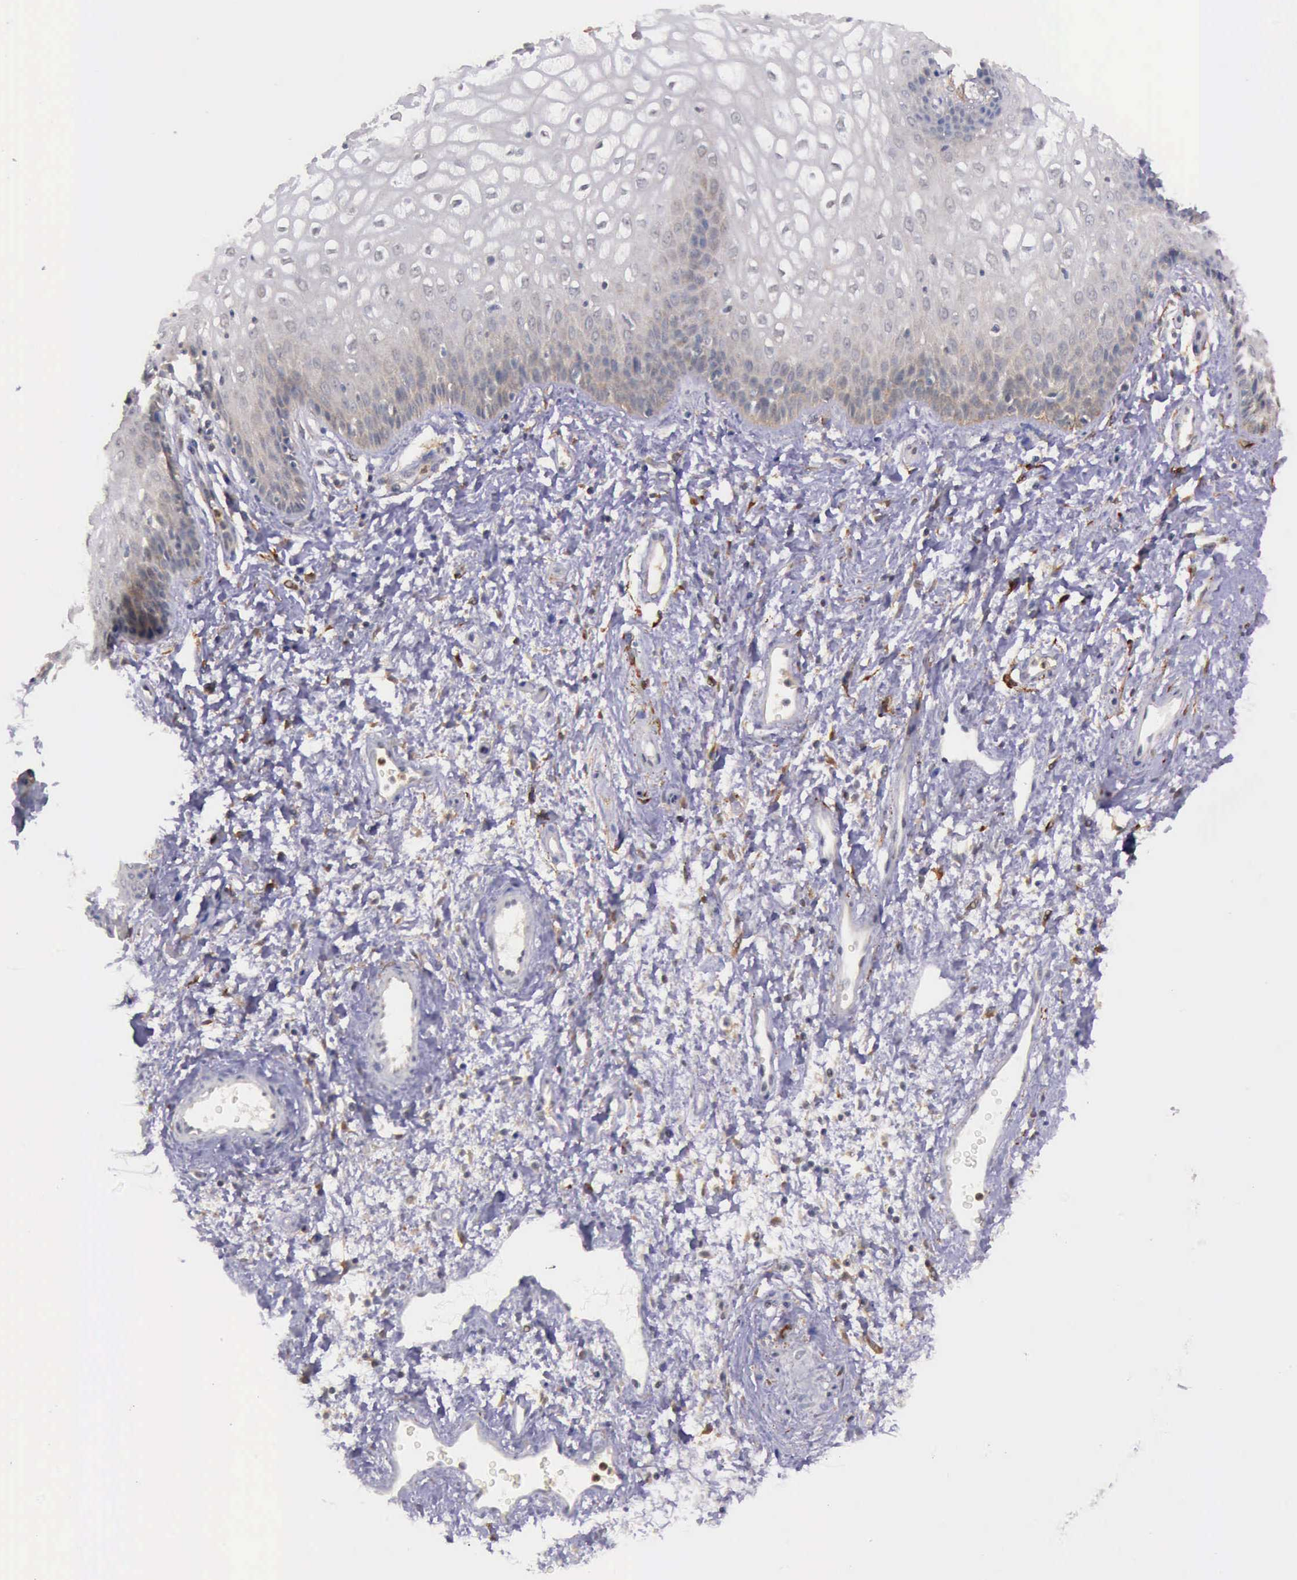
{"staining": {"intensity": "weak", "quantity": "25%-75%", "location": "cytoplasmic/membranous"}, "tissue": "vagina", "cell_type": "Squamous epithelial cells", "image_type": "normal", "snomed": [{"axis": "morphology", "description": "Normal tissue, NOS"}, {"axis": "topography", "description": "Vagina"}], "caption": "Immunohistochemistry histopathology image of benign vagina: human vagina stained using immunohistochemistry exhibits low levels of weak protein expression localized specifically in the cytoplasmic/membranous of squamous epithelial cells, appearing as a cytoplasmic/membranous brown color.", "gene": "PRICKLE3", "patient": {"sex": "female", "age": 34}}